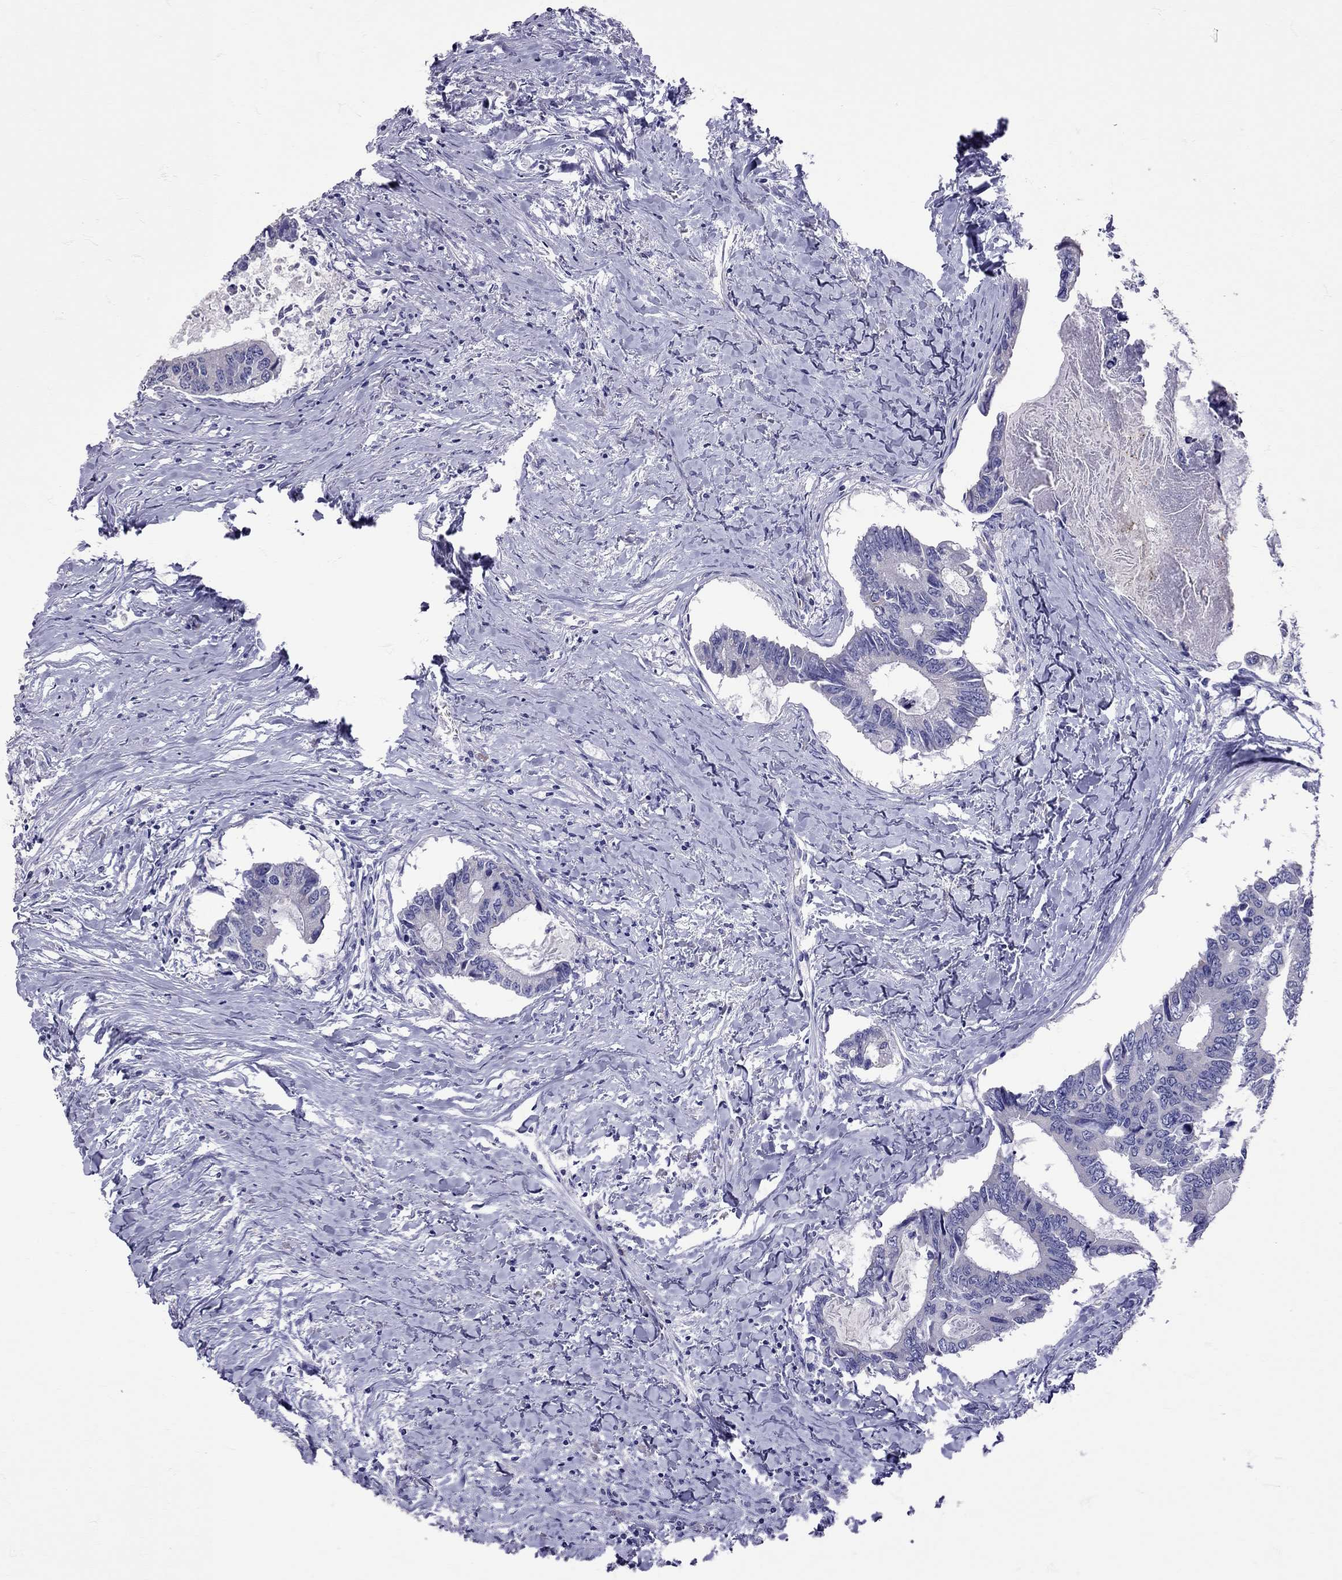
{"staining": {"intensity": "negative", "quantity": "none", "location": "none"}, "tissue": "colorectal cancer", "cell_type": "Tumor cells", "image_type": "cancer", "snomed": [{"axis": "morphology", "description": "Adenocarcinoma, NOS"}, {"axis": "topography", "description": "Colon"}], "caption": "A micrograph of human colorectal cancer (adenocarcinoma) is negative for staining in tumor cells.", "gene": "TBR1", "patient": {"sex": "male", "age": 53}}